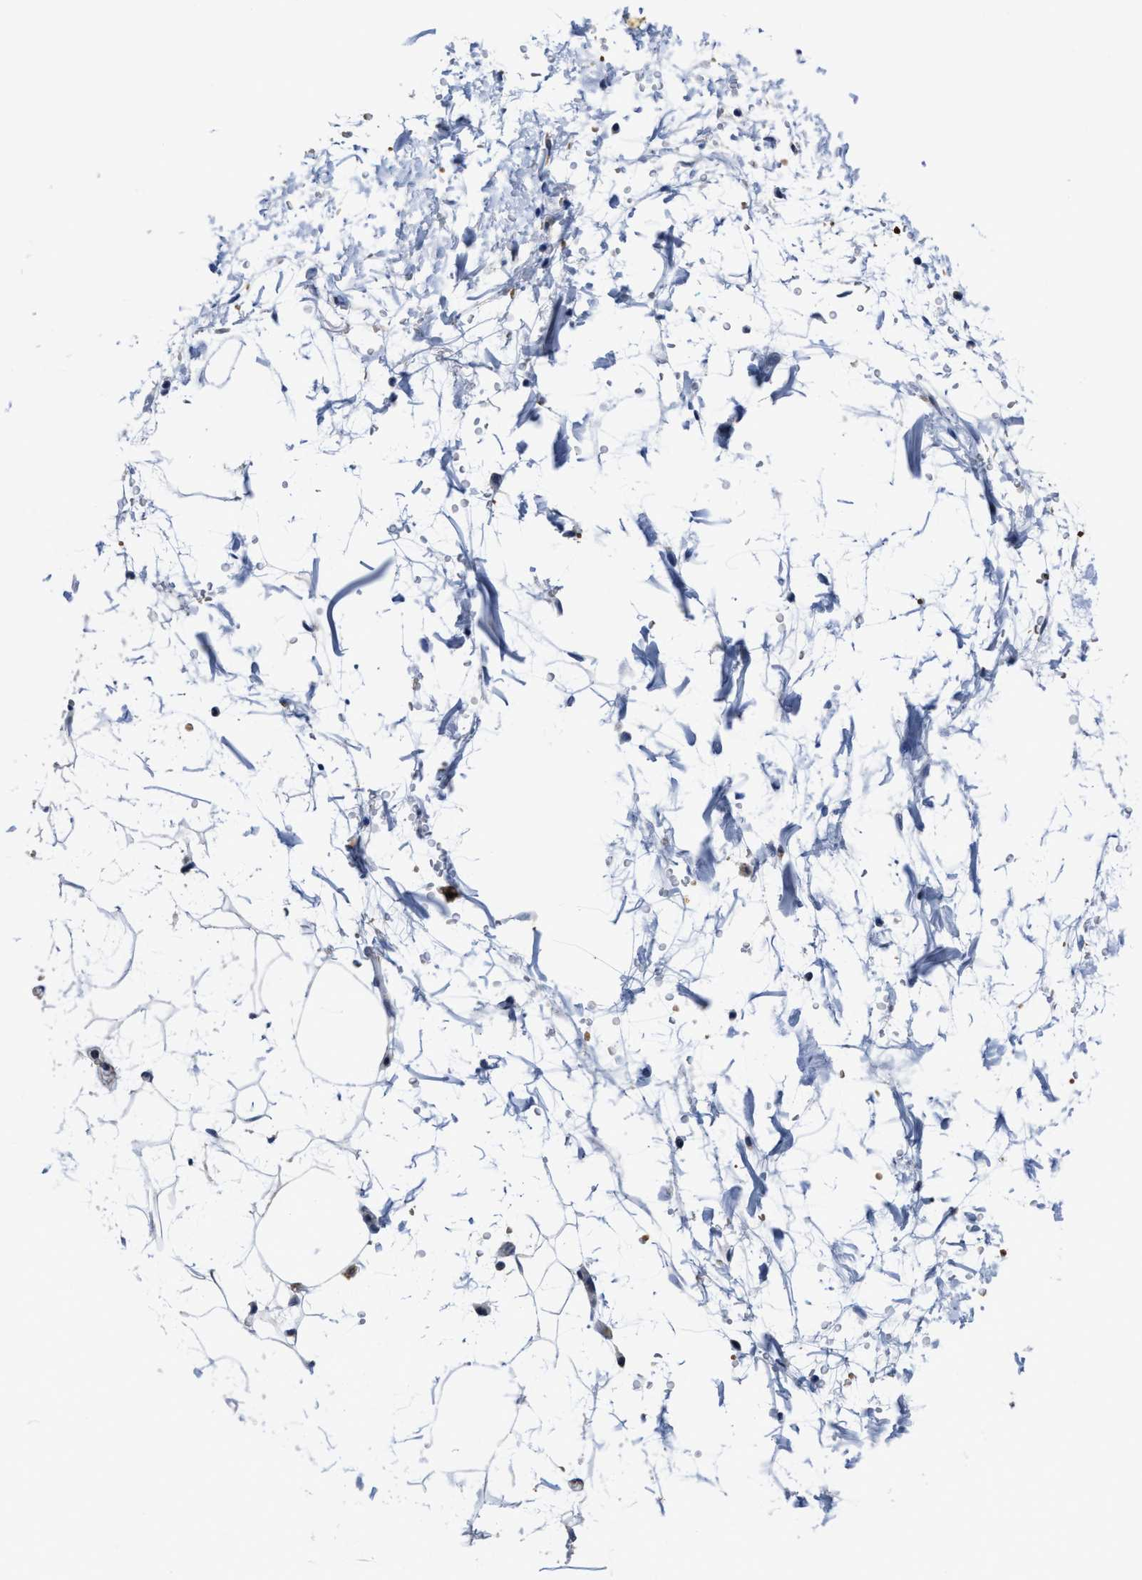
{"staining": {"intensity": "negative", "quantity": "none", "location": "none"}, "tissue": "adipose tissue", "cell_type": "Adipocytes", "image_type": "normal", "snomed": [{"axis": "morphology", "description": "Normal tissue, NOS"}, {"axis": "topography", "description": "Soft tissue"}], "caption": "IHC image of unremarkable adipose tissue stained for a protein (brown), which displays no staining in adipocytes. (Brightfield microscopy of DAB IHC at high magnification).", "gene": "GHITM", "patient": {"sex": "male", "age": 72}}